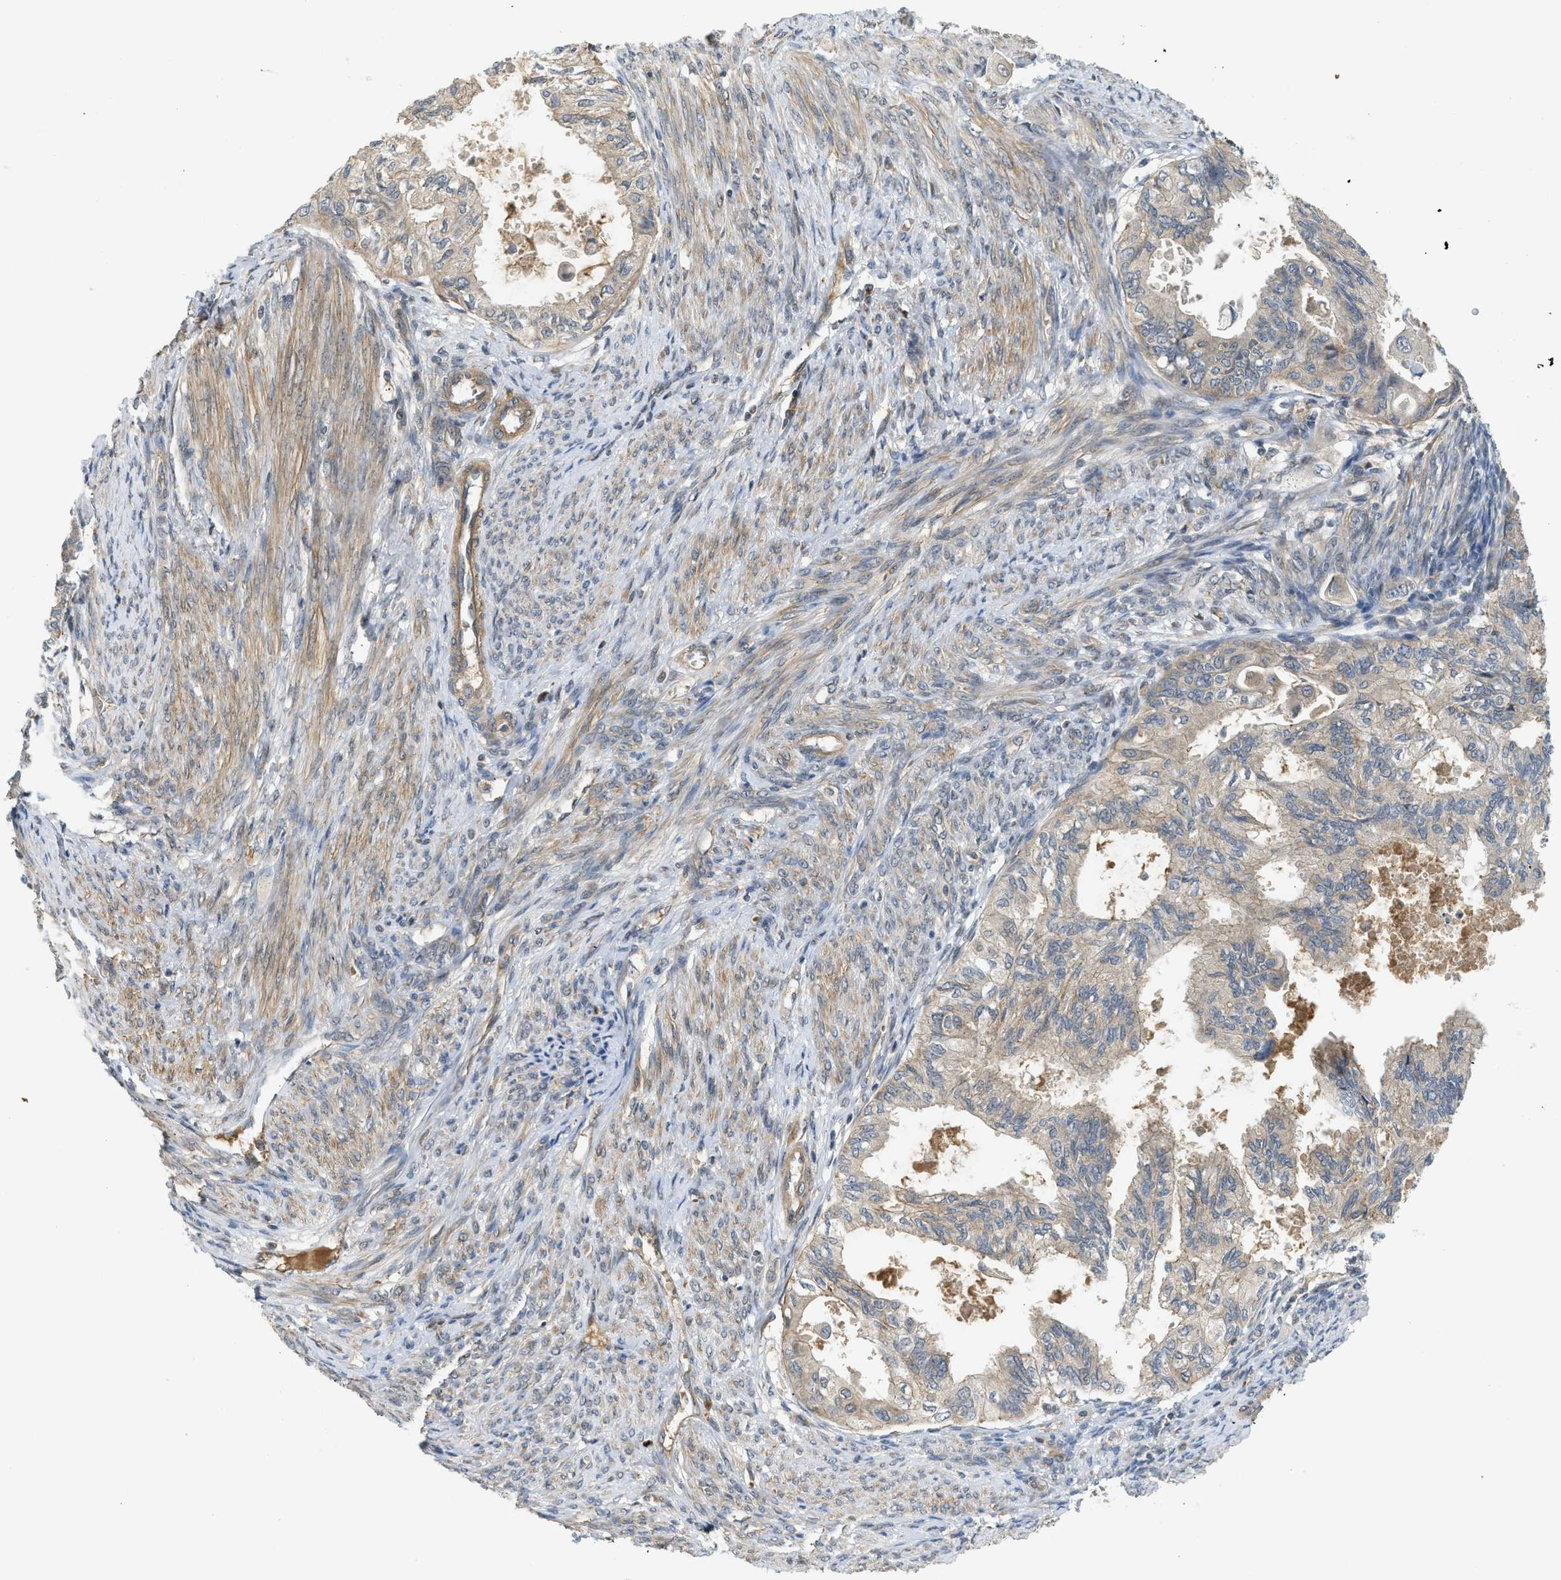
{"staining": {"intensity": "weak", "quantity": ">75%", "location": "cytoplasmic/membranous"}, "tissue": "cervical cancer", "cell_type": "Tumor cells", "image_type": "cancer", "snomed": [{"axis": "morphology", "description": "Normal tissue, NOS"}, {"axis": "morphology", "description": "Adenocarcinoma, NOS"}, {"axis": "topography", "description": "Cervix"}, {"axis": "topography", "description": "Endometrium"}], "caption": "There is low levels of weak cytoplasmic/membranous positivity in tumor cells of cervical cancer, as demonstrated by immunohistochemical staining (brown color).", "gene": "ADCY8", "patient": {"sex": "female", "age": 86}}